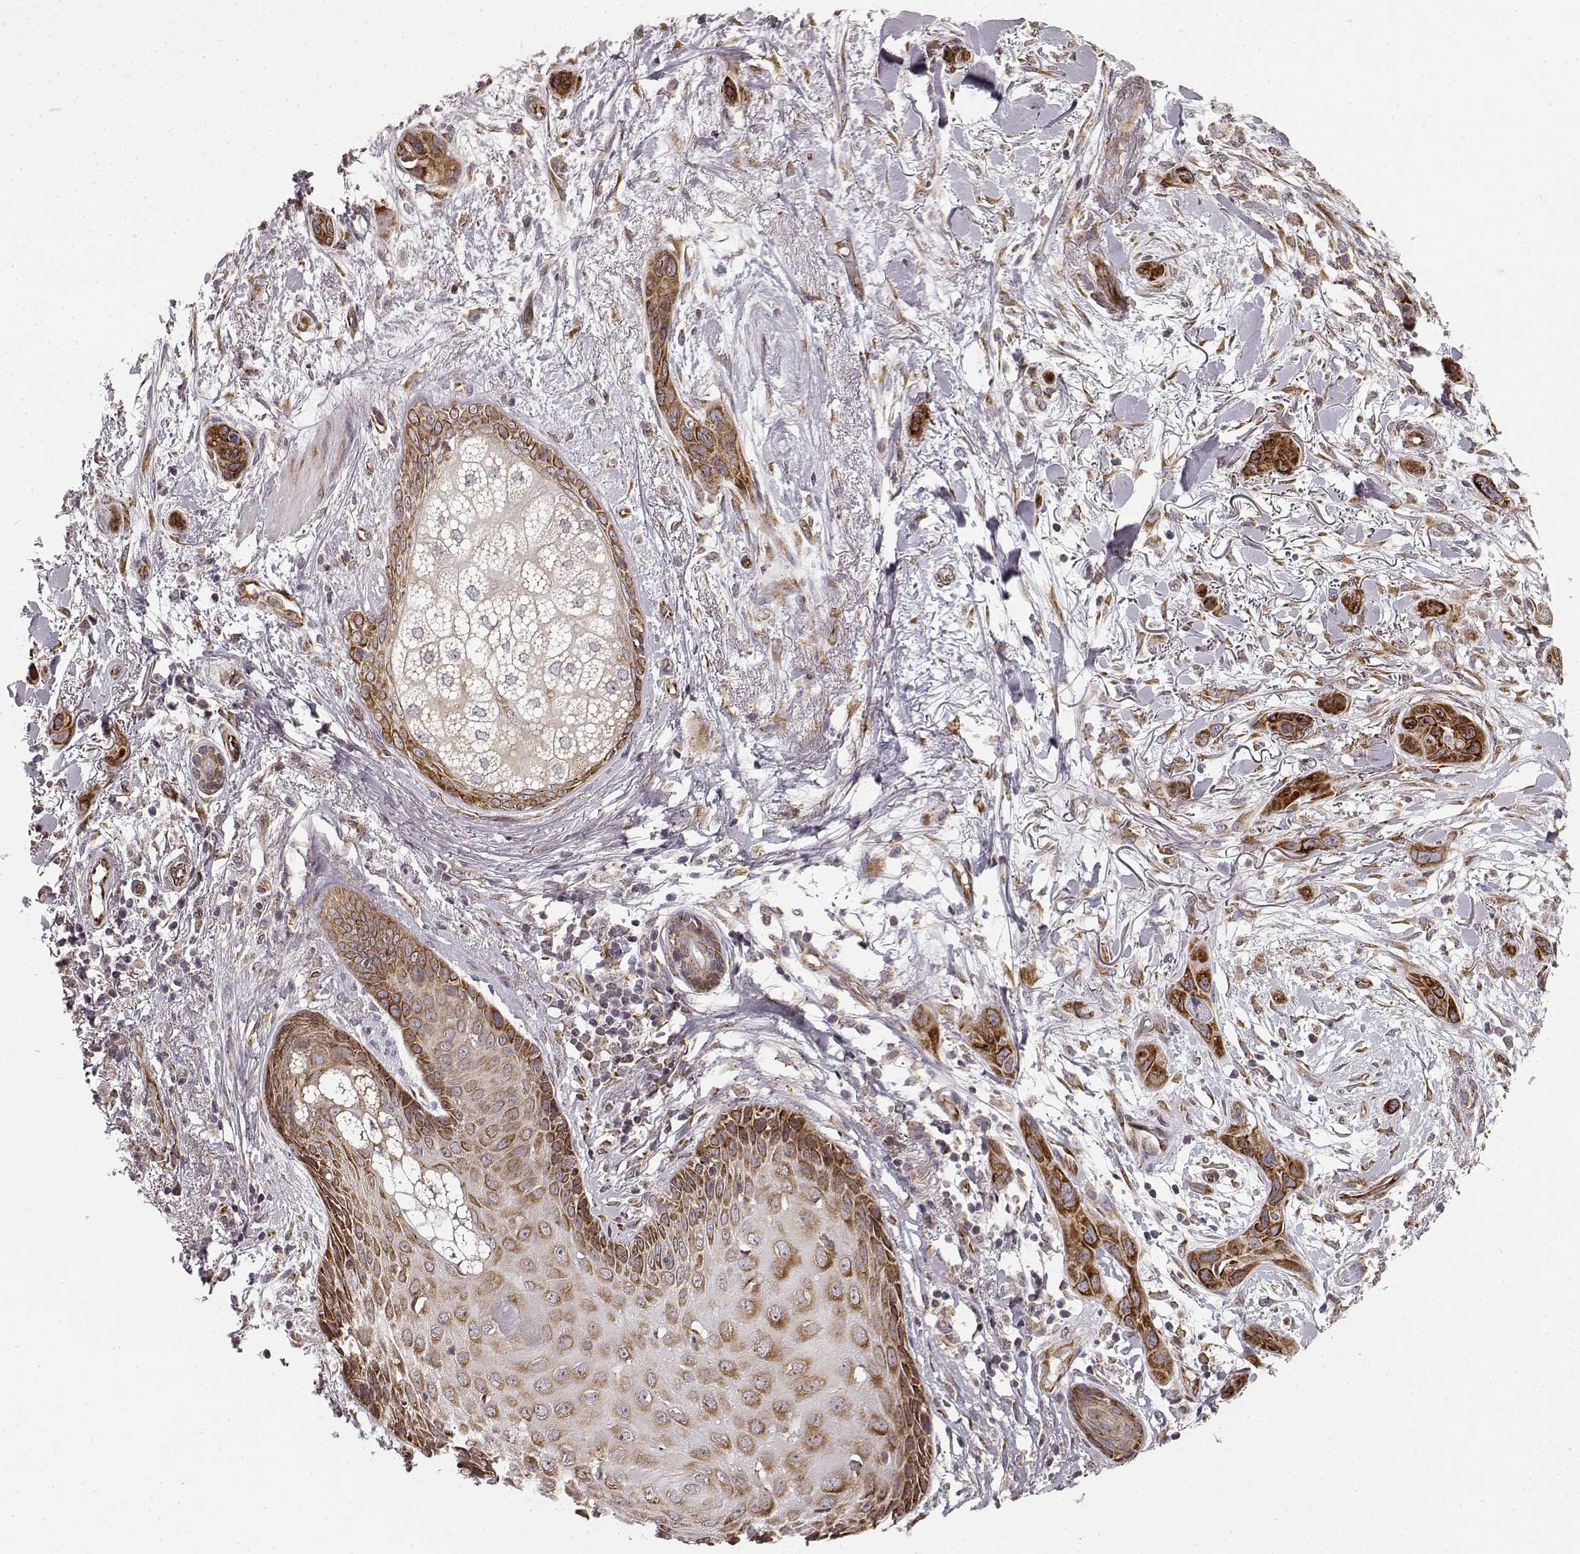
{"staining": {"intensity": "strong", "quantity": "25%-75%", "location": "cytoplasmic/membranous"}, "tissue": "skin cancer", "cell_type": "Tumor cells", "image_type": "cancer", "snomed": [{"axis": "morphology", "description": "Squamous cell carcinoma, NOS"}, {"axis": "topography", "description": "Skin"}], "caption": "High-power microscopy captured an immunohistochemistry image of skin squamous cell carcinoma, revealing strong cytoplasmic/membranous staining in about 25%-75% of tumor cells.", "gene": "TMEM14A", "patient": {"sex": "male", "age": 79}}